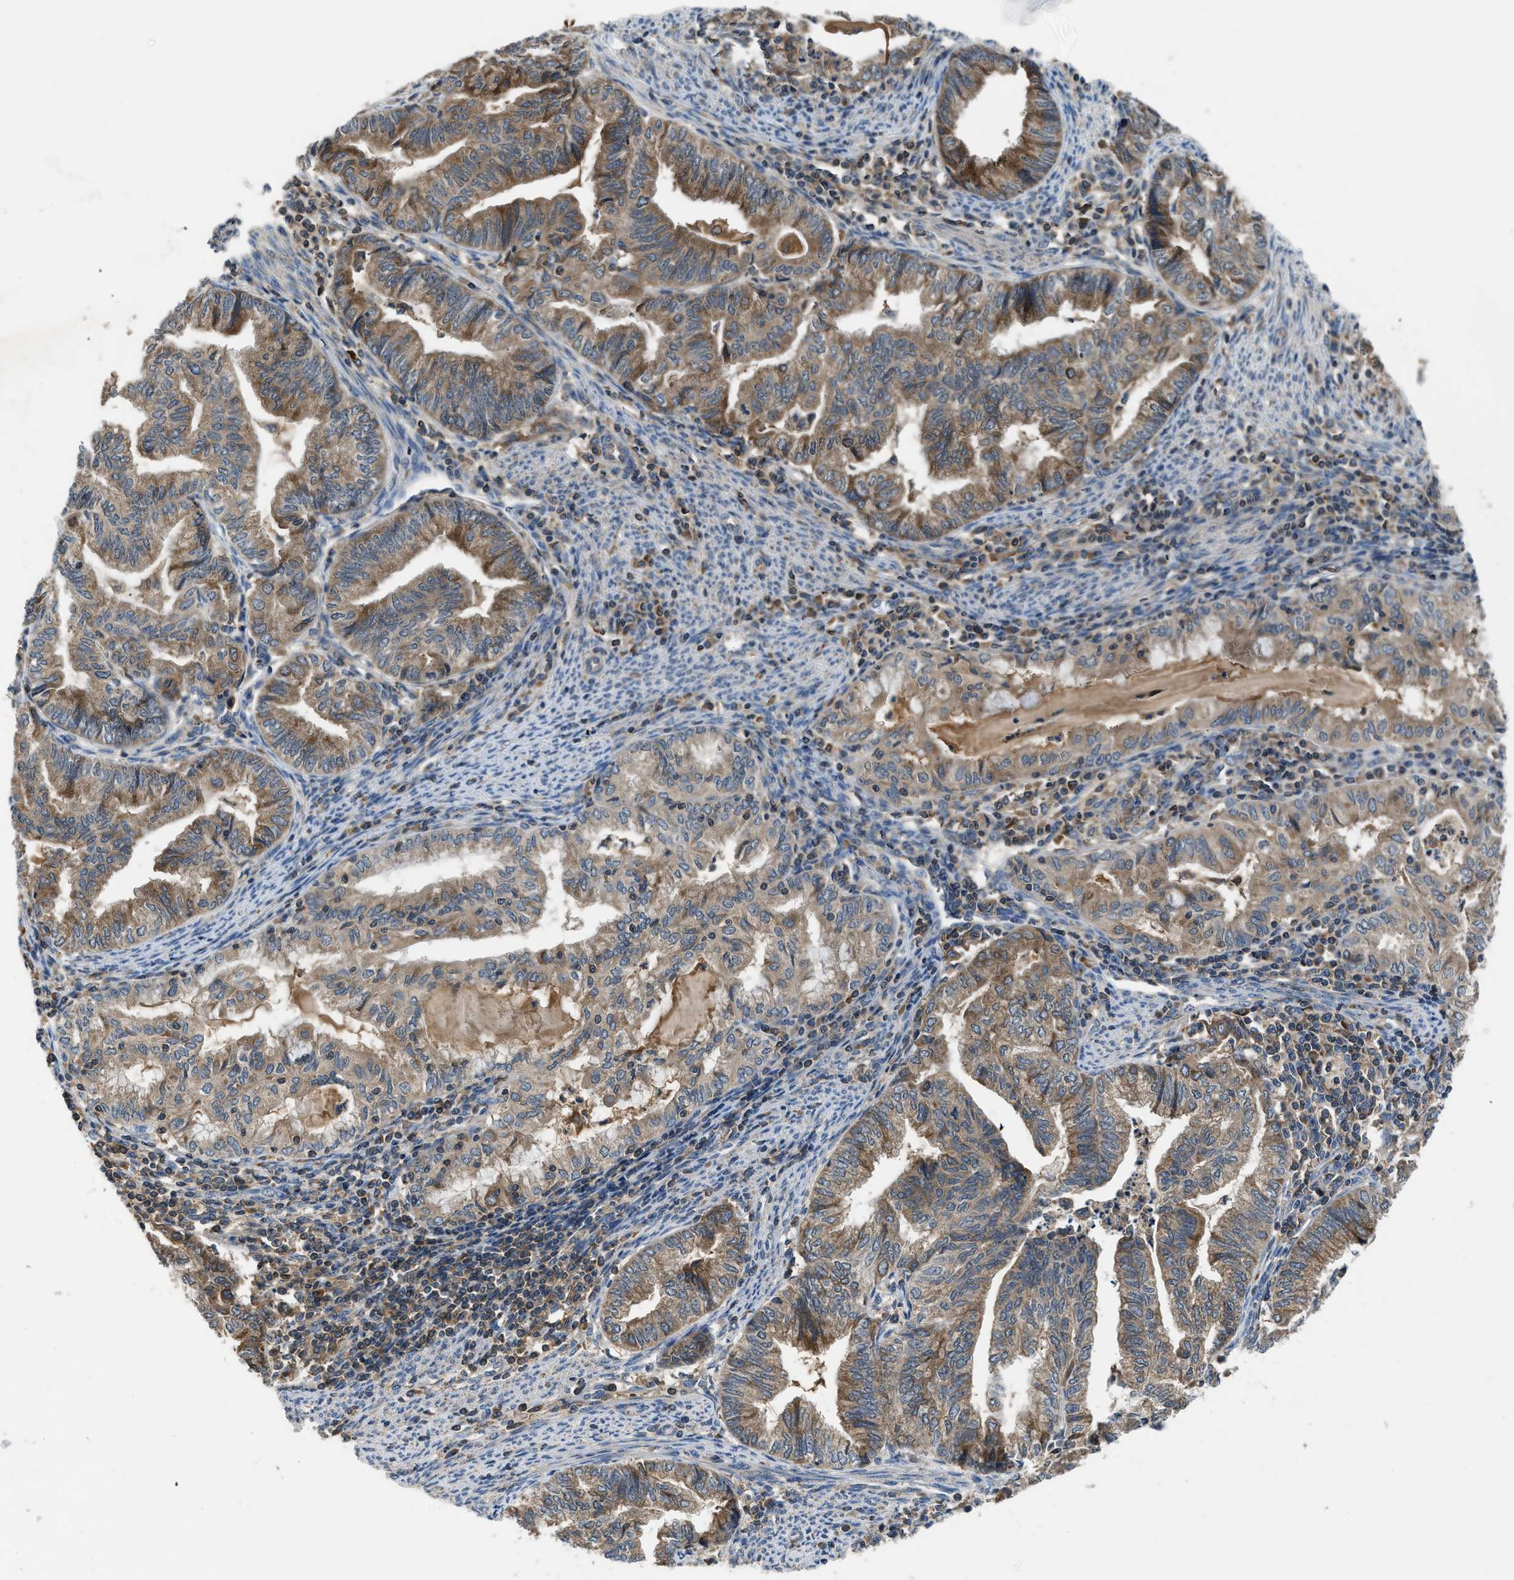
{"staining": {"intensity": "moderate", "quantity": ">75%", "location": "cytoplasmic/membranous"}, "tissue": "endometrial cancer", "cell_type": "Tumor cells", "image_type": "cancer", "snomed": [{"axis": "morphology", "description": "Adenocarcinoma, NOS"}, {"axis": "topography", "description": "Endometrium"}], "caption": "Immunohistochemistry (DAB (3,3'-diaminobenzidine)) staining of endometrial cancer exhibits moderate cytoplasmic/membranous protein expression in about >75% of tumor cells. (DAB (3,3'-diaminobenzidine) IHC, brown staining for protein, blue staining for nuclei).", "gene": "PAFAH2", "patient": {"sex": "female", "age": 79}}